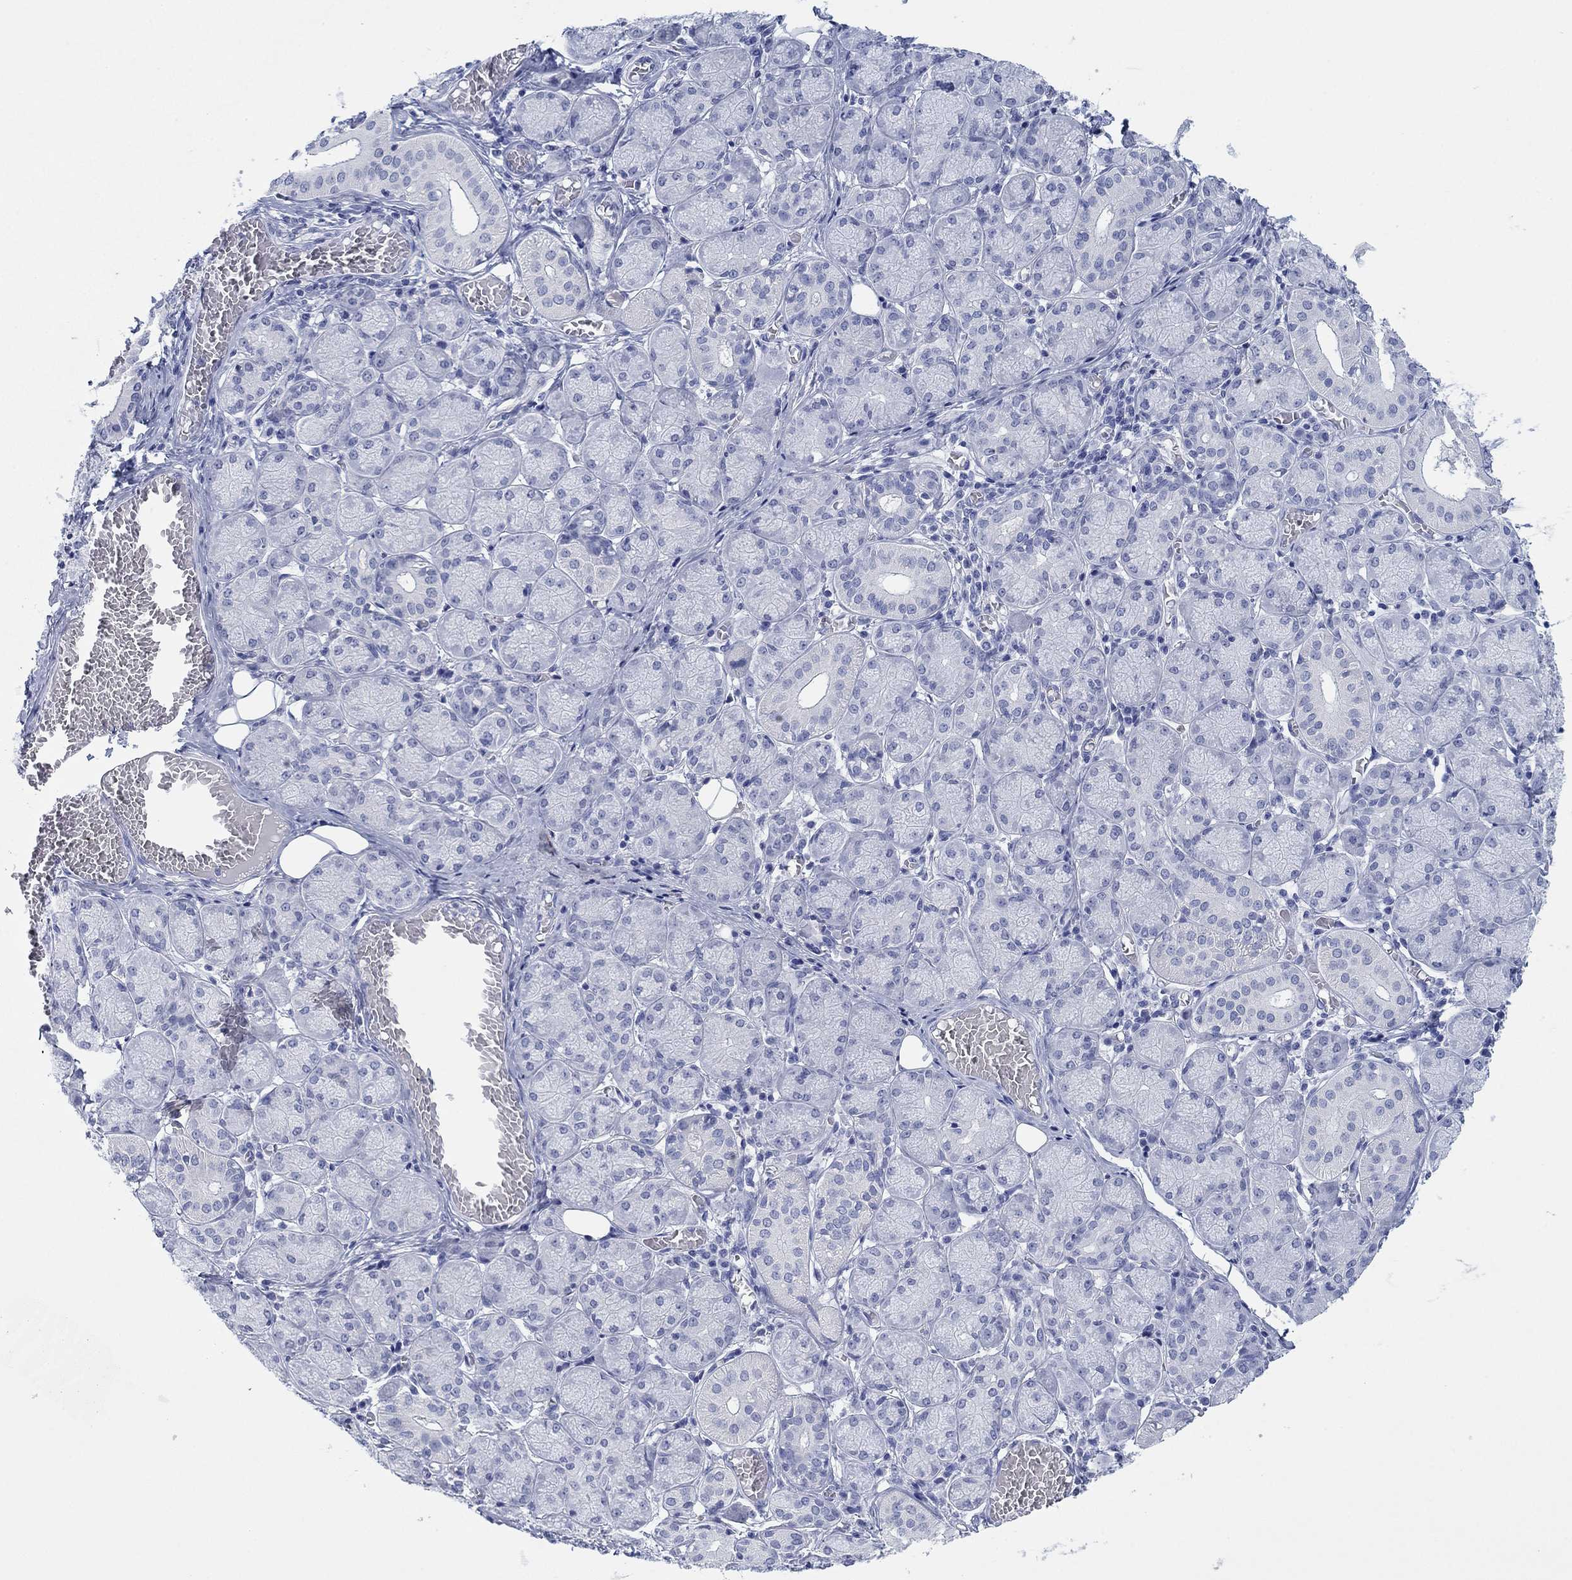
{"staining": {"intensity": "negative", "quantity": "none", "location": "none"}, "tissue": "salivary gland", "cell_type": "Glandular cells", "image_type": "normal", "snomed": [{"axis": "morphology", "description": "Normal tissue, NOS"}, {"axis": "topography", "description": "Salivary gland"}, {"axis": "topography", "description": "Peripheral nerve tissue"}], "caption": "A high-resolution histopathology image shows IHC staining of benign salivary gland, which exhibits no significant staining in glandular cells.", "gene": "PDYN", "patient": {"sex": "female", "age": 24}}